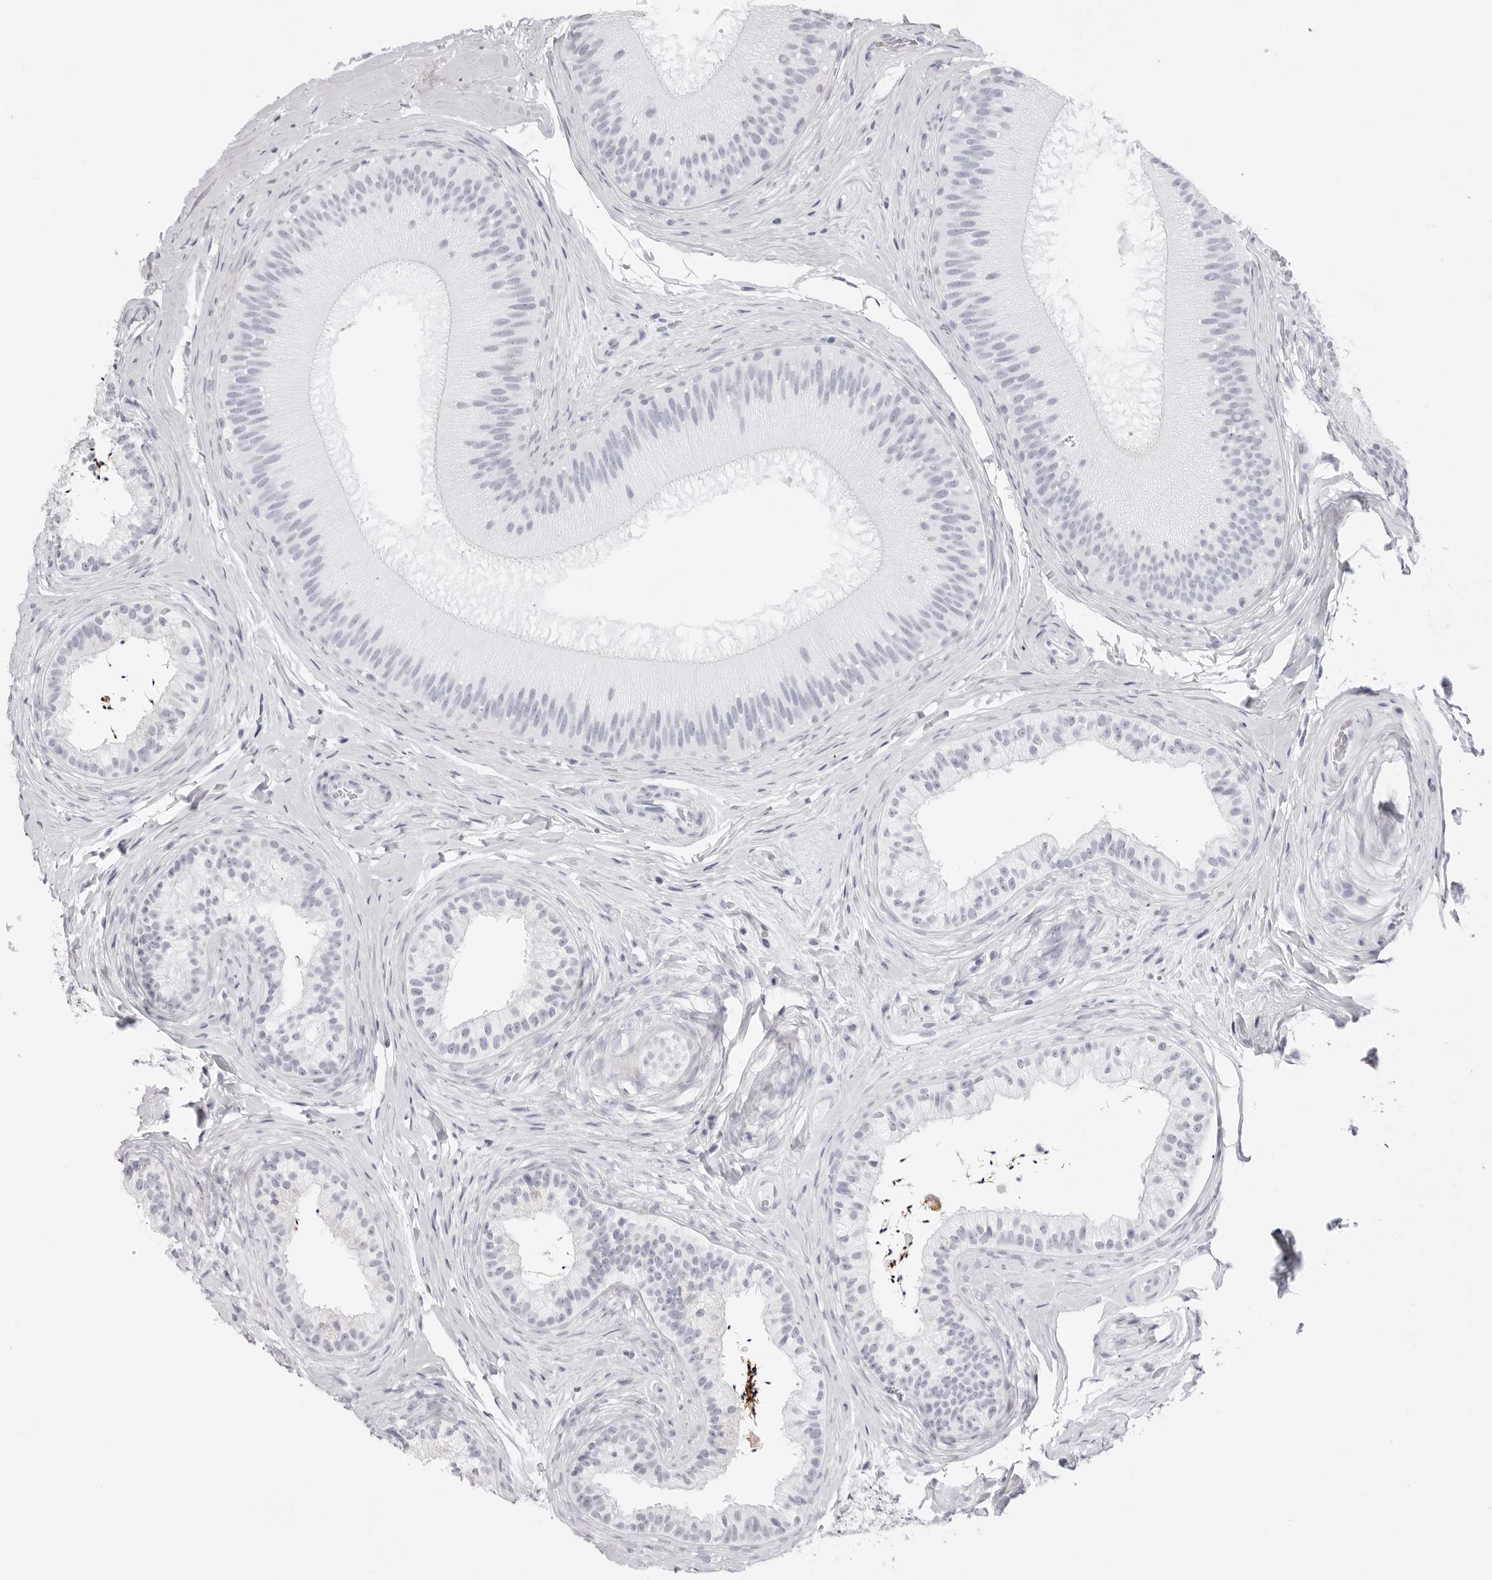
{"staining": {"intensity": "negative", "quantity": "none", "location": "none"}, "tissue": "epididymis", "cell_type": "Glandular cells", "image_type": "normal", "snomed": [{"axis": "morphology", "description": "Normal tissue, NOS"}, {"axis": "topography", "description": "Epididymis"}], "caption": "Normal epididymis was stained to show a protein in brown. There is no significant expression in glandular cells. (Brightfield microscopy of DAB IHC at high magnification).", "gene": "TSSK1B", "patient": {"sex": "male", "age": 45}}